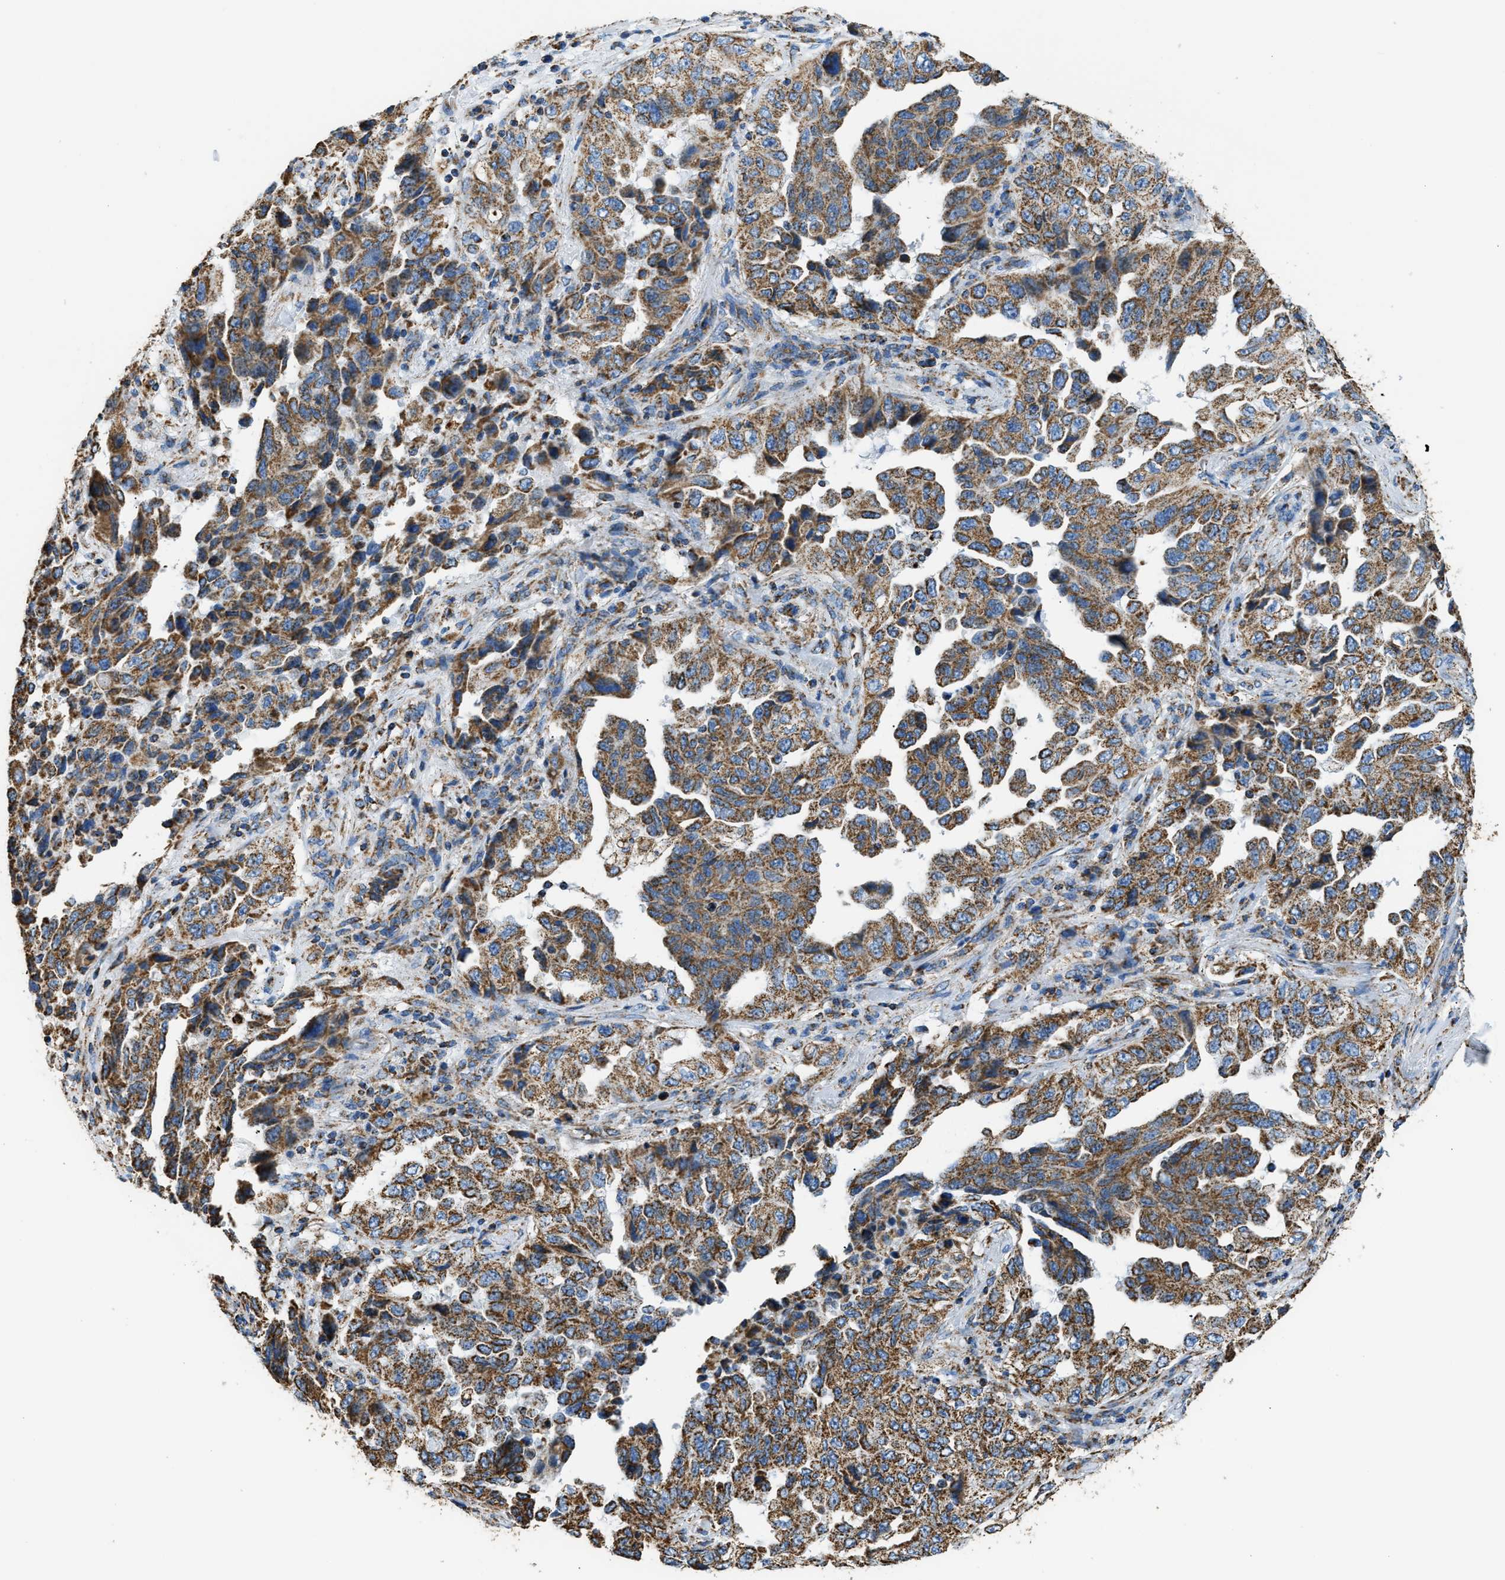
{"staining": {"intensity": "moderate", "quantity": ">75%", "location": "cytoplasmic/membranous"}, "tissue": "lung cancer", "cell_type": "Tumor cells", "image_type": "cancer", "snomed": [{"axis": "morphology", "description": "Adenocarcinoma, NOS"}, {"axis": "topography", "description": "Lung"}], "caption": "Immunohistochemistry (IHC) histopathology image of human lung cancer (adenocarcinoma) stained for a protein (brown), which exhibits medium levels of moderate cytoplasmic/membranous positivity in approximately >75% of tumor cells.", "gene": "IRX6", "patient": {"sex": "female", "age": 51}}